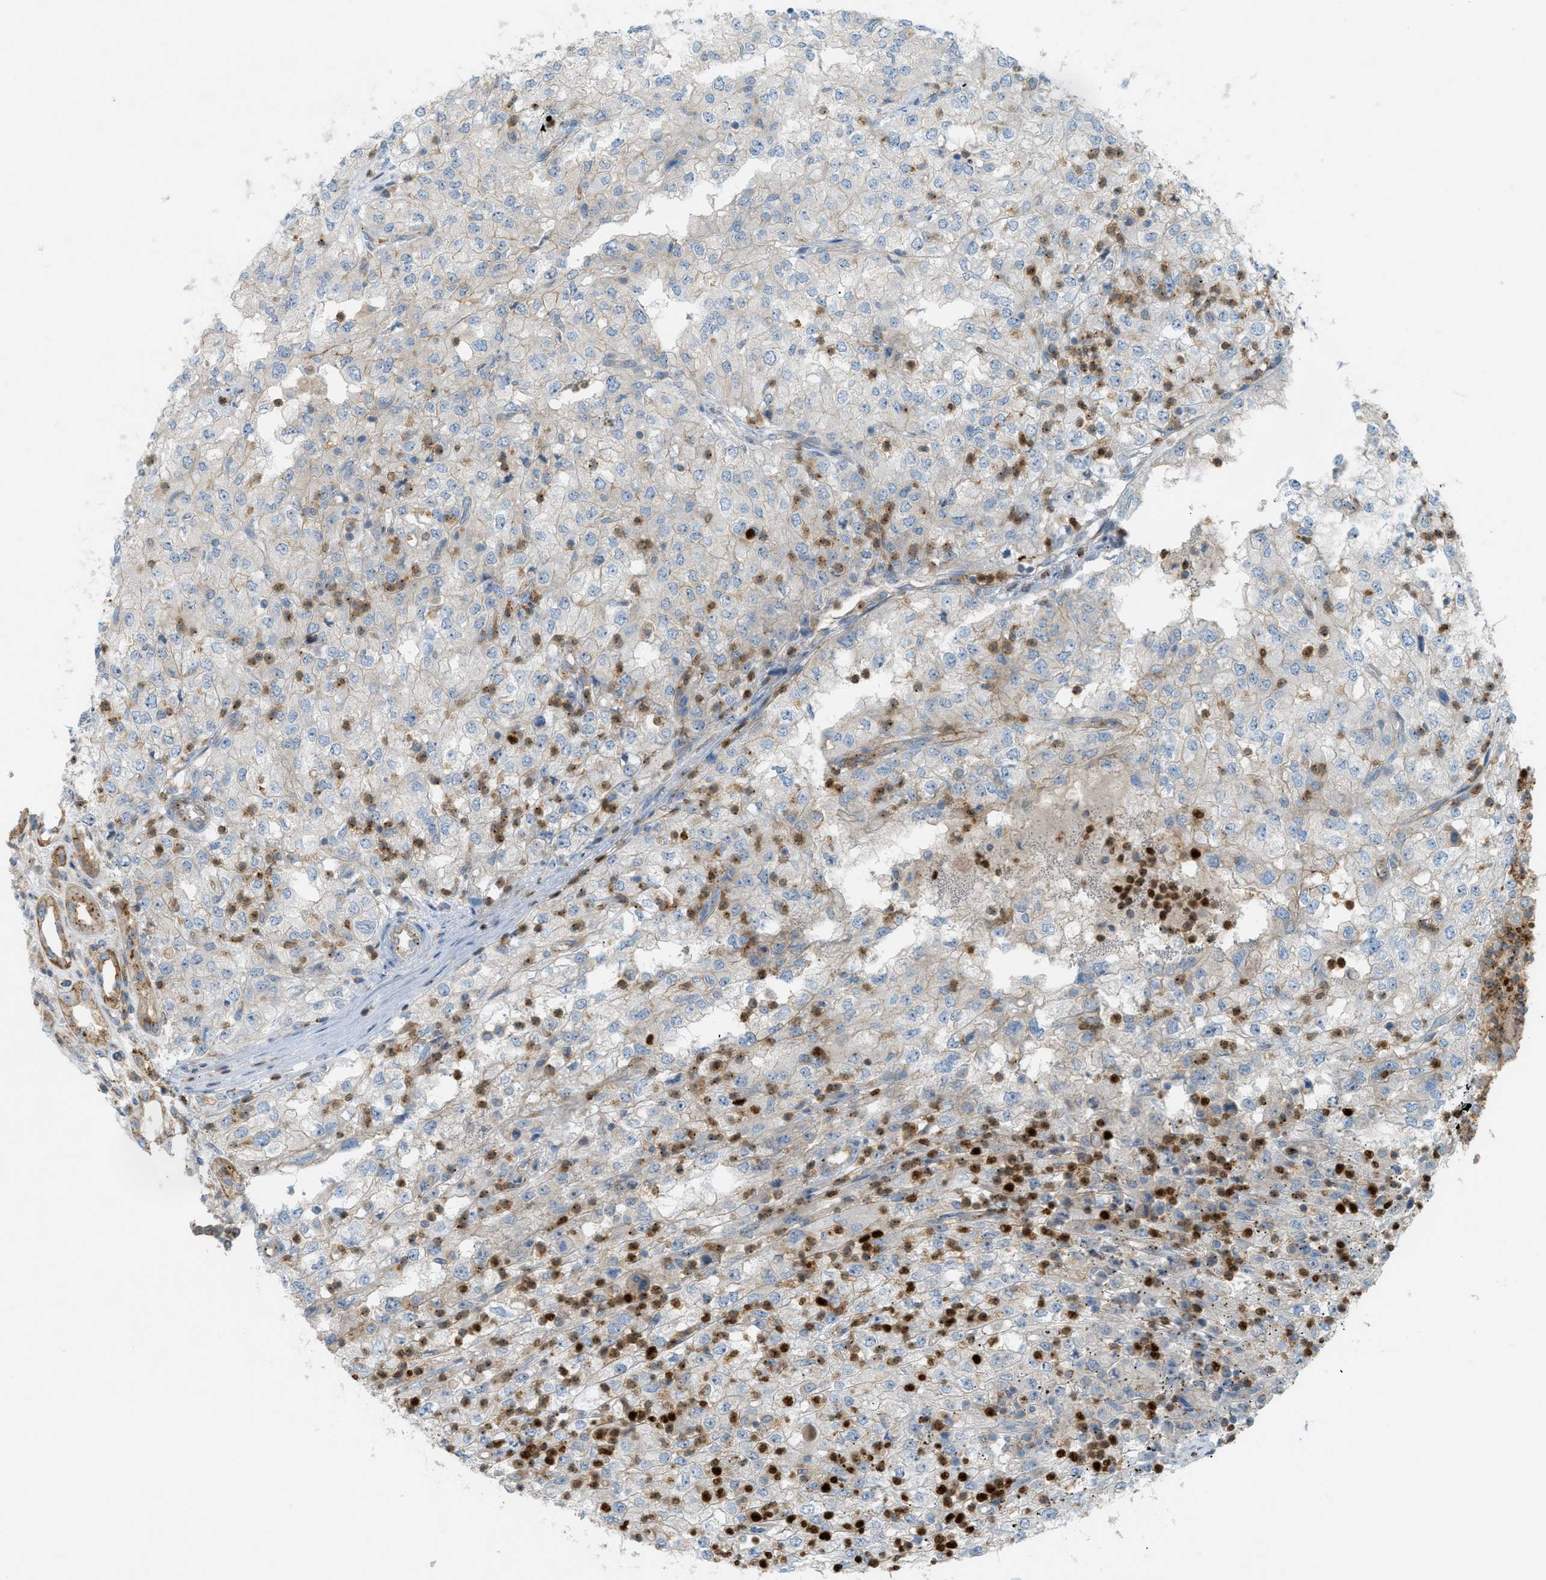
{"staining": {"intensity": "negative", "quantity": "none", "location": "none"}, "tissue": "renal cancer", "cell_type": "Tumor cells", "image_type": "cancer", "snomed": [{"axis": "morphology", "description": "Adenocarcinoma, NOS"}, {"axis": "topography", "description": "Kidney"}], "caption": "An immunohistochemistry histopathology image of renal cancer (adenocarcinoma) is shown. There is no staining in tumor cells of renal cancer (adenocarcinoma).", "gene": "GRK6", "patient": {"sex": "female", "age": 54}}